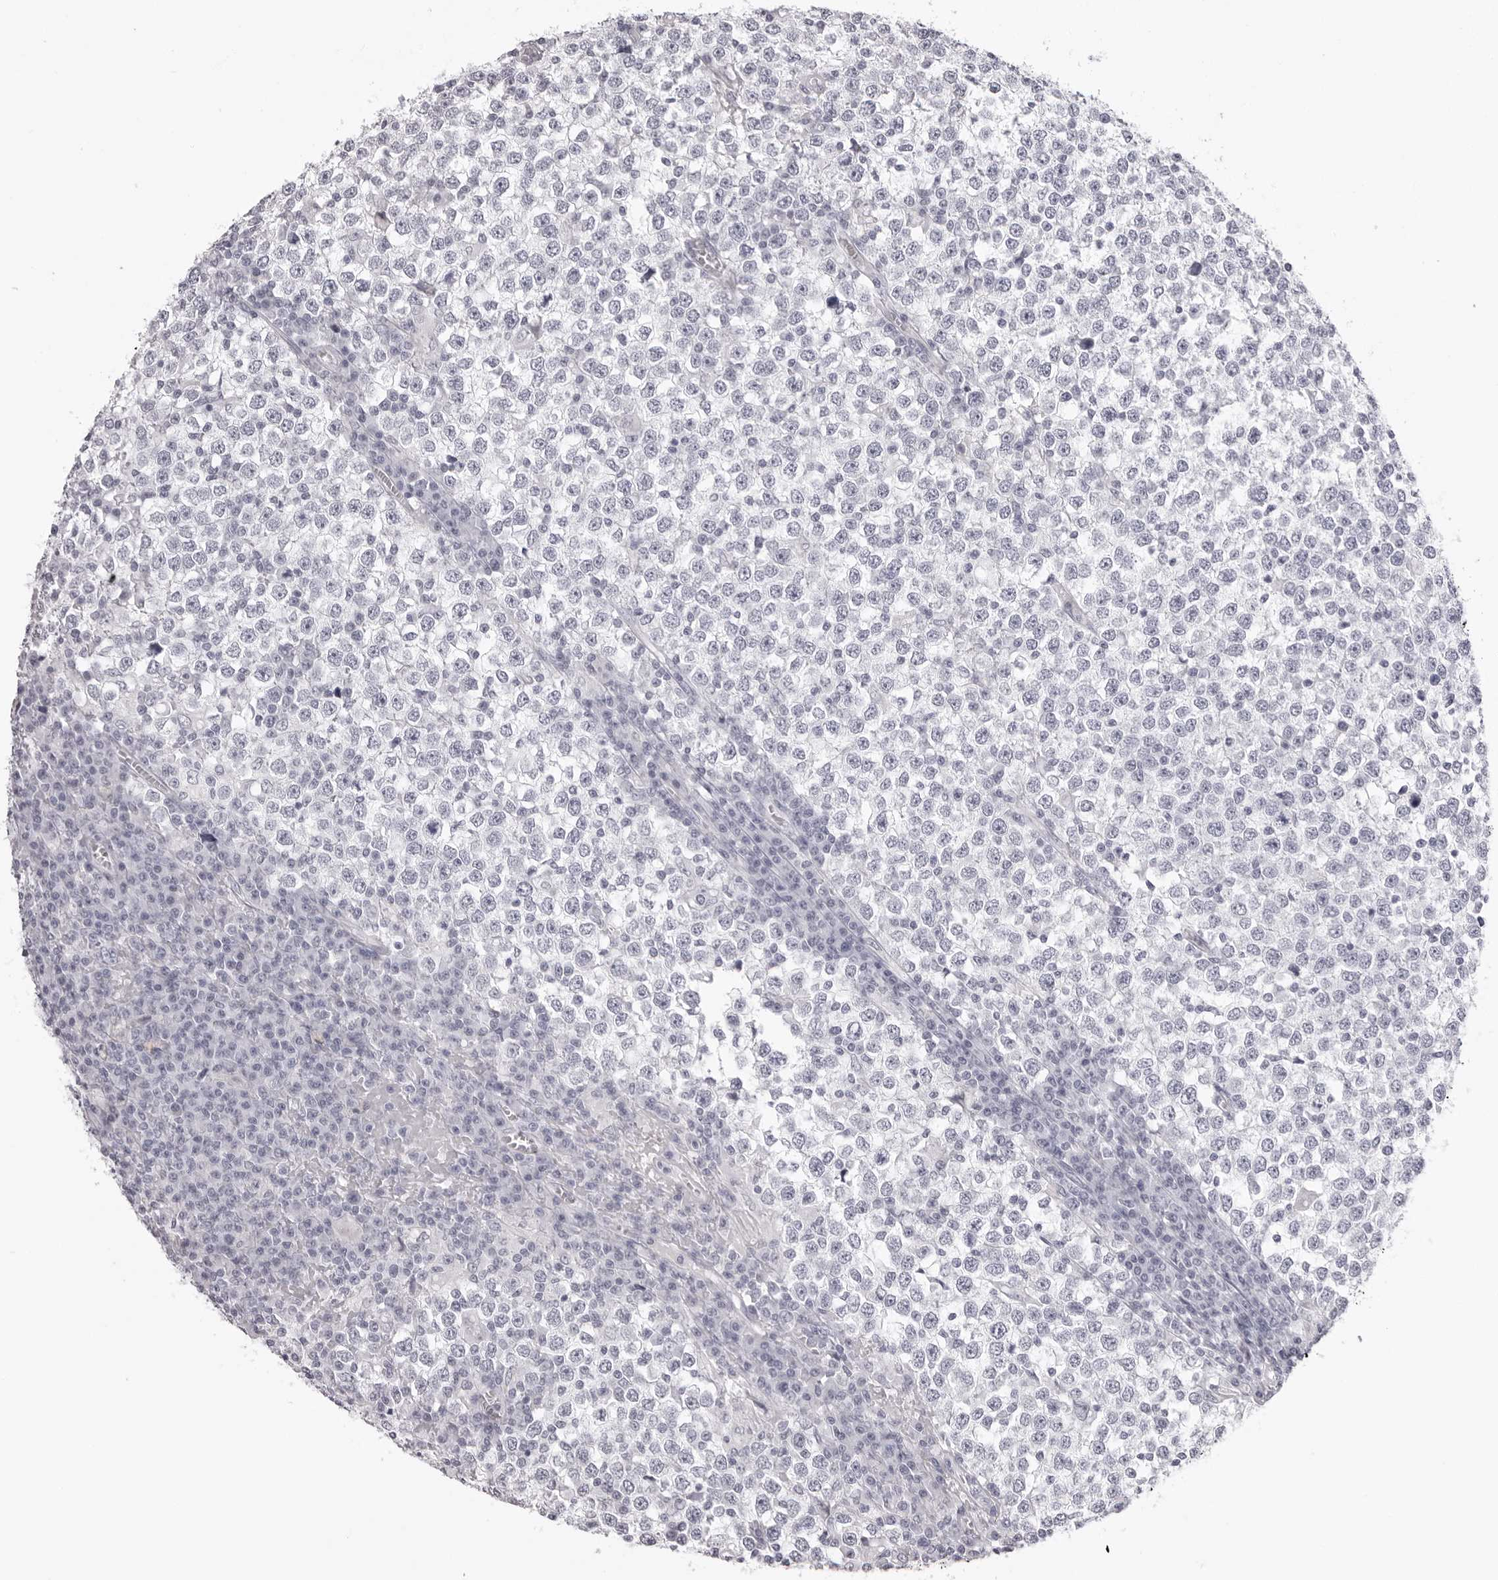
{"staining": {"intensity": "negative", "quantity": "none", "location": "none"}, "tissue": "testis cancer", "cell_type": "Tumor cells", "image_type": "cancer", "snomed": [{"axis": "morphology", "description": "Seminoma, NOS"}, {"axis": "topography", "description": "Testis"}], "caption": "Immunohistochemical staining of human testis cancer (seminoma) demonstrates no significant expression in tumor cells.", "gene": "CST1", "patient": {"sex": "male", "age": 65}}